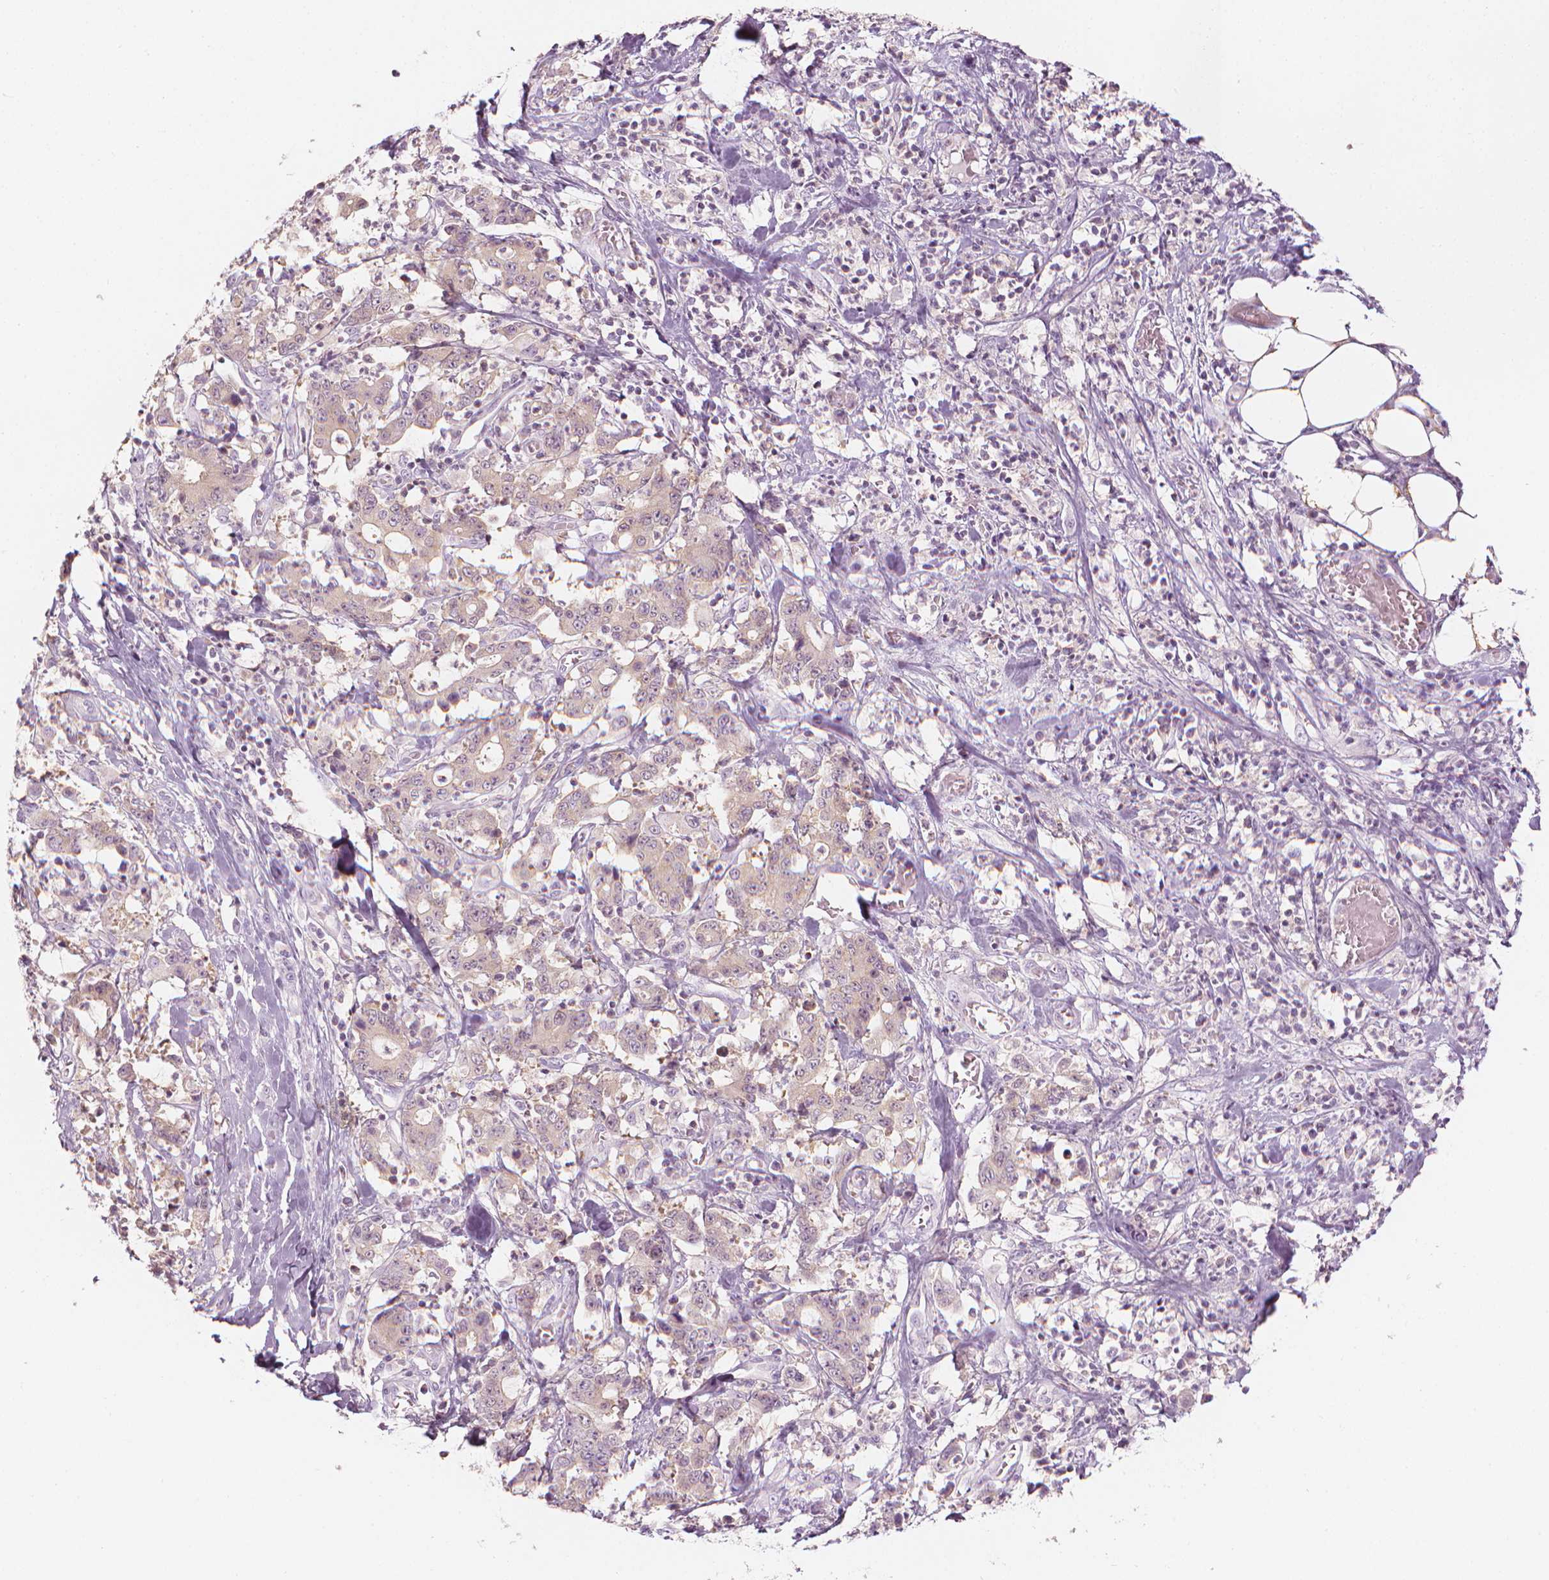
{"staining": {"intensity": "negative", "quantity": "none", "location": "none"}, "tissue": "stomach cancer", "cell_type": "Tumor cells", "image_type": "cancer", "snomed": [{"axis": "morphology", "description": "Adenocarcinoma, NOS"}, {"axis": "topography", "description": "Stomach, upper"}], "caption": "Immunohistochemical staining of human stomach adenocarcinoma shows no significant staining in tumor cells.", "gene": "SHMT1", "patient": {"sex": "male", "age": 68}}